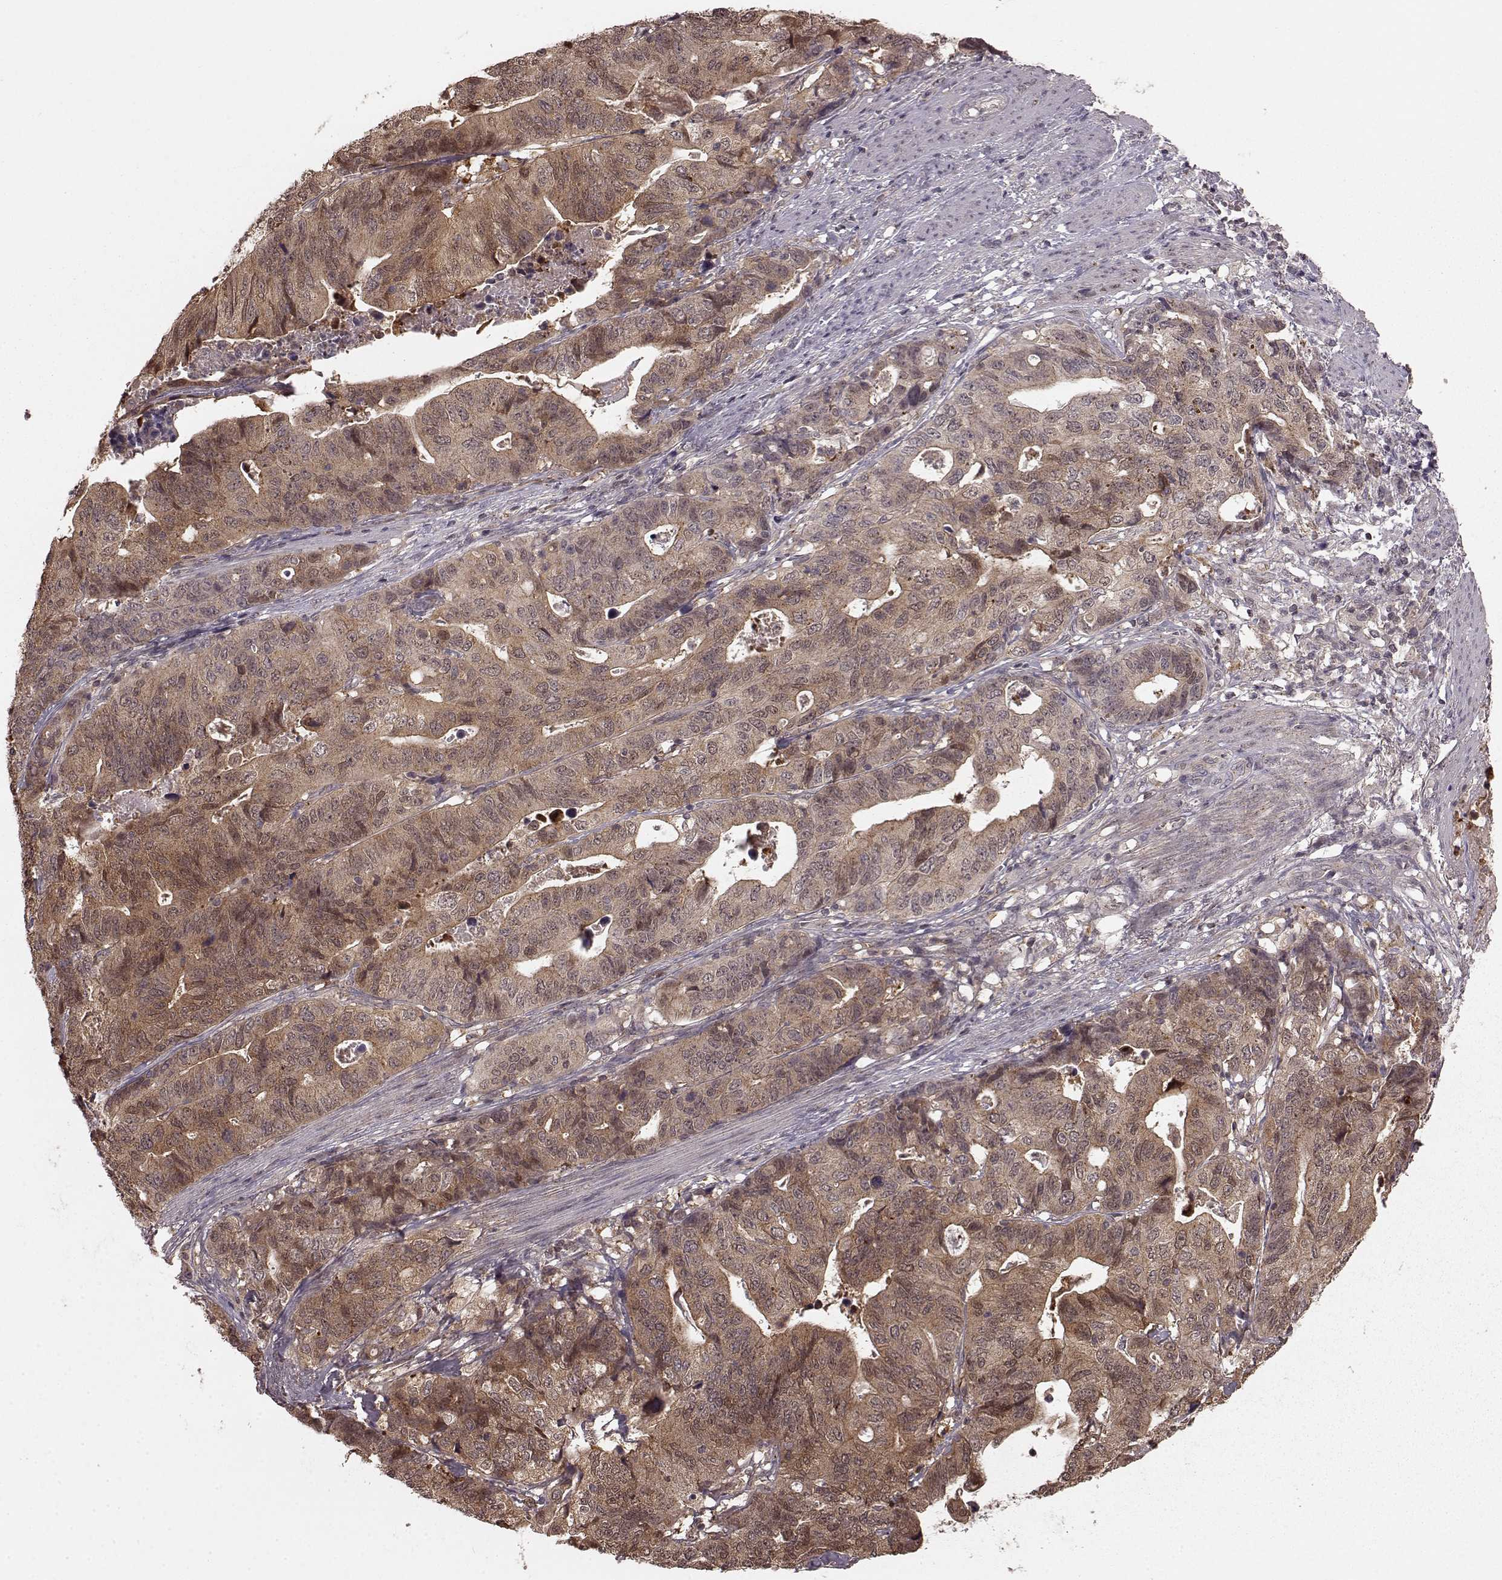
{"staining": {"intensity": "weak", "quantity": ">75%", "location": "cytoplasmic/membranous"}, "tissue": "stomach cancer", "cell_type": "Tumor cells", "image_type": "cancer", "snomed": [{"axis": "morphology", "description": "Adenocarcinoma, NOS"}, {"axis": "topography", "description": "Stomach, upper"}], "caption": "Weak cytoplasmic/membranous staining is seen in about >75% of tumor cells in stomach cancer (adenocarcinoma). (brown staining indicates protein expression, while blue staining denotes nuclei).", "gene": "GSS", "patient": {"sex": "female", "age": 67}}